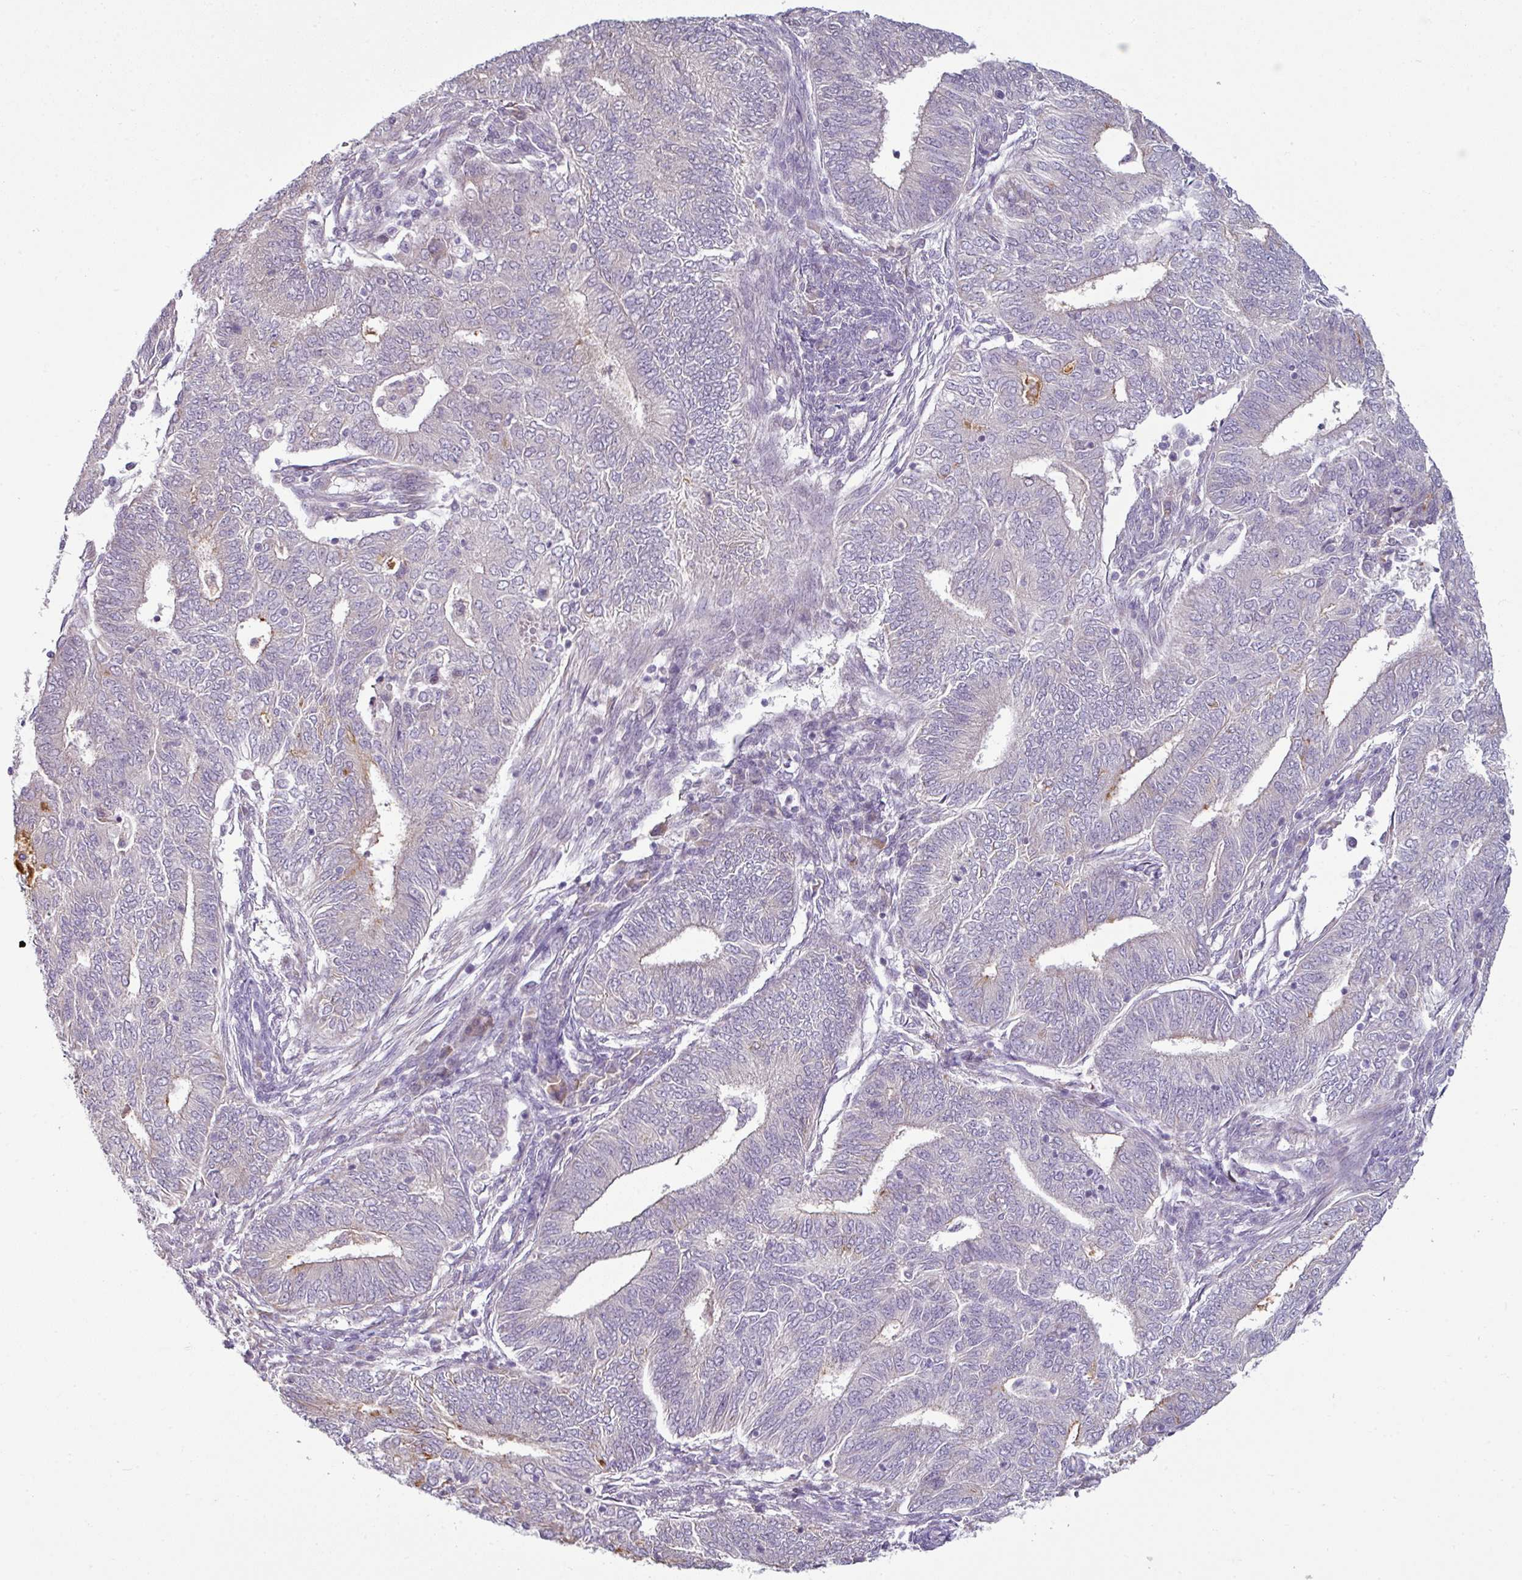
{"staining": {"intensity": "weak", "quantity": "<25%", "location": "cytoplasmic/membranous"}, "tissue": "endometrial cancer", "cell_type": "Tumor cells", "image_type": "cancer", "snomed": [{"axis": "morphology", "description": "Adenocarcinoma, NOS"}, {"axis": "topography", "description": "Endometrium"}], "caption": "Protein analysis of endometrial cancer reveals no significant staining in tumor cells. (DAB (3,3'-diaminobenzidine) IHC, high magnification).", "gene": "OR52D1", "patient": {"sex": "female", "age": 62}}